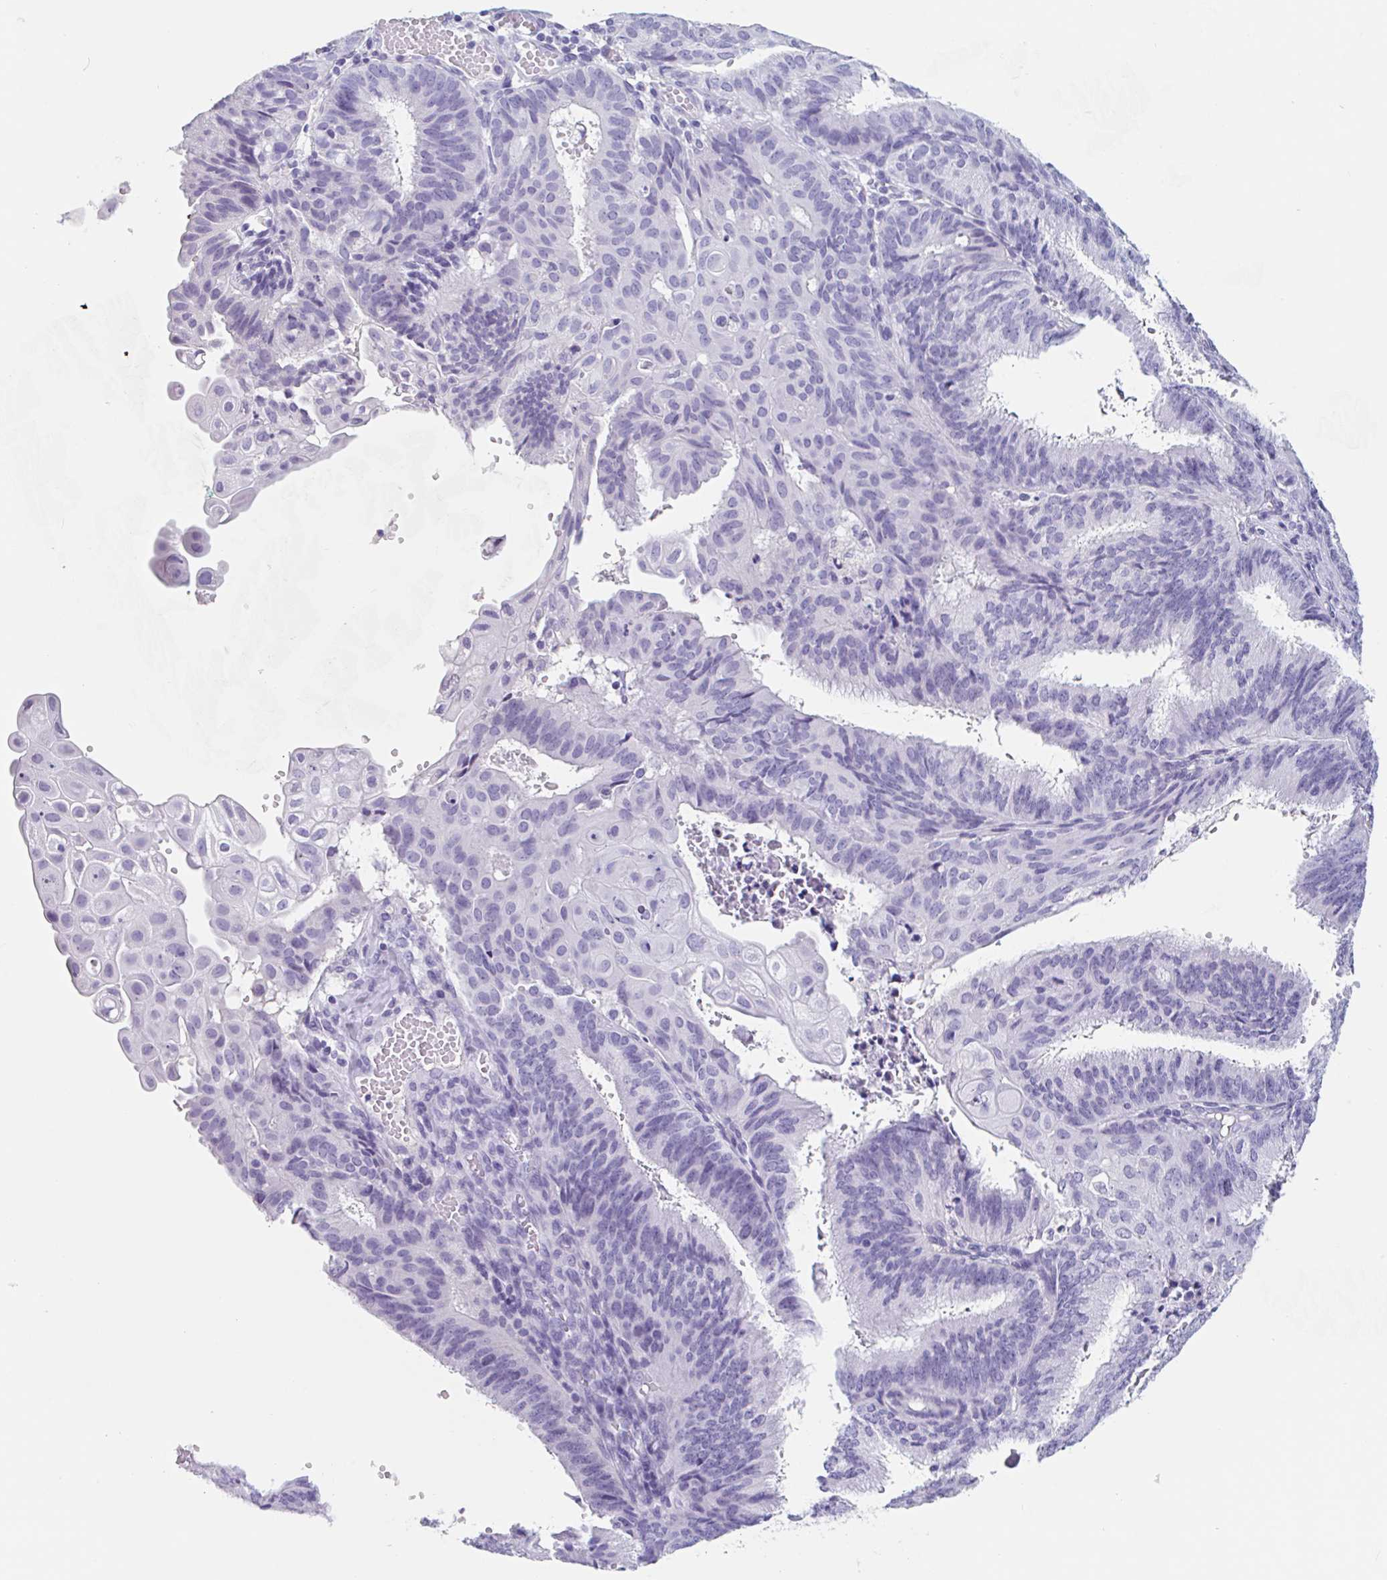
{"staining": {"intensity": "strong", "quantity": "<25%", "location": "cytoplasmic/membranous"}, "tissue": "endometrial cancer", "cell_type": "Tumor cells", "image_type": "cancer", "snomed": [{"axis": "morphology", "description": "Adenocarcinoma, NOS"}, {"axis": "topography", "description": "Endometrium"}], "caption": "Endometrial cancer (adenocarcinoma) stained with DAB immunohistochemistry (IHC) shows medium levels of strong cytoplasmic/membranous staining in about <25% of tumor cells.", "gene": "EMC4", "patient": {"sex": "female", "age": 49}}